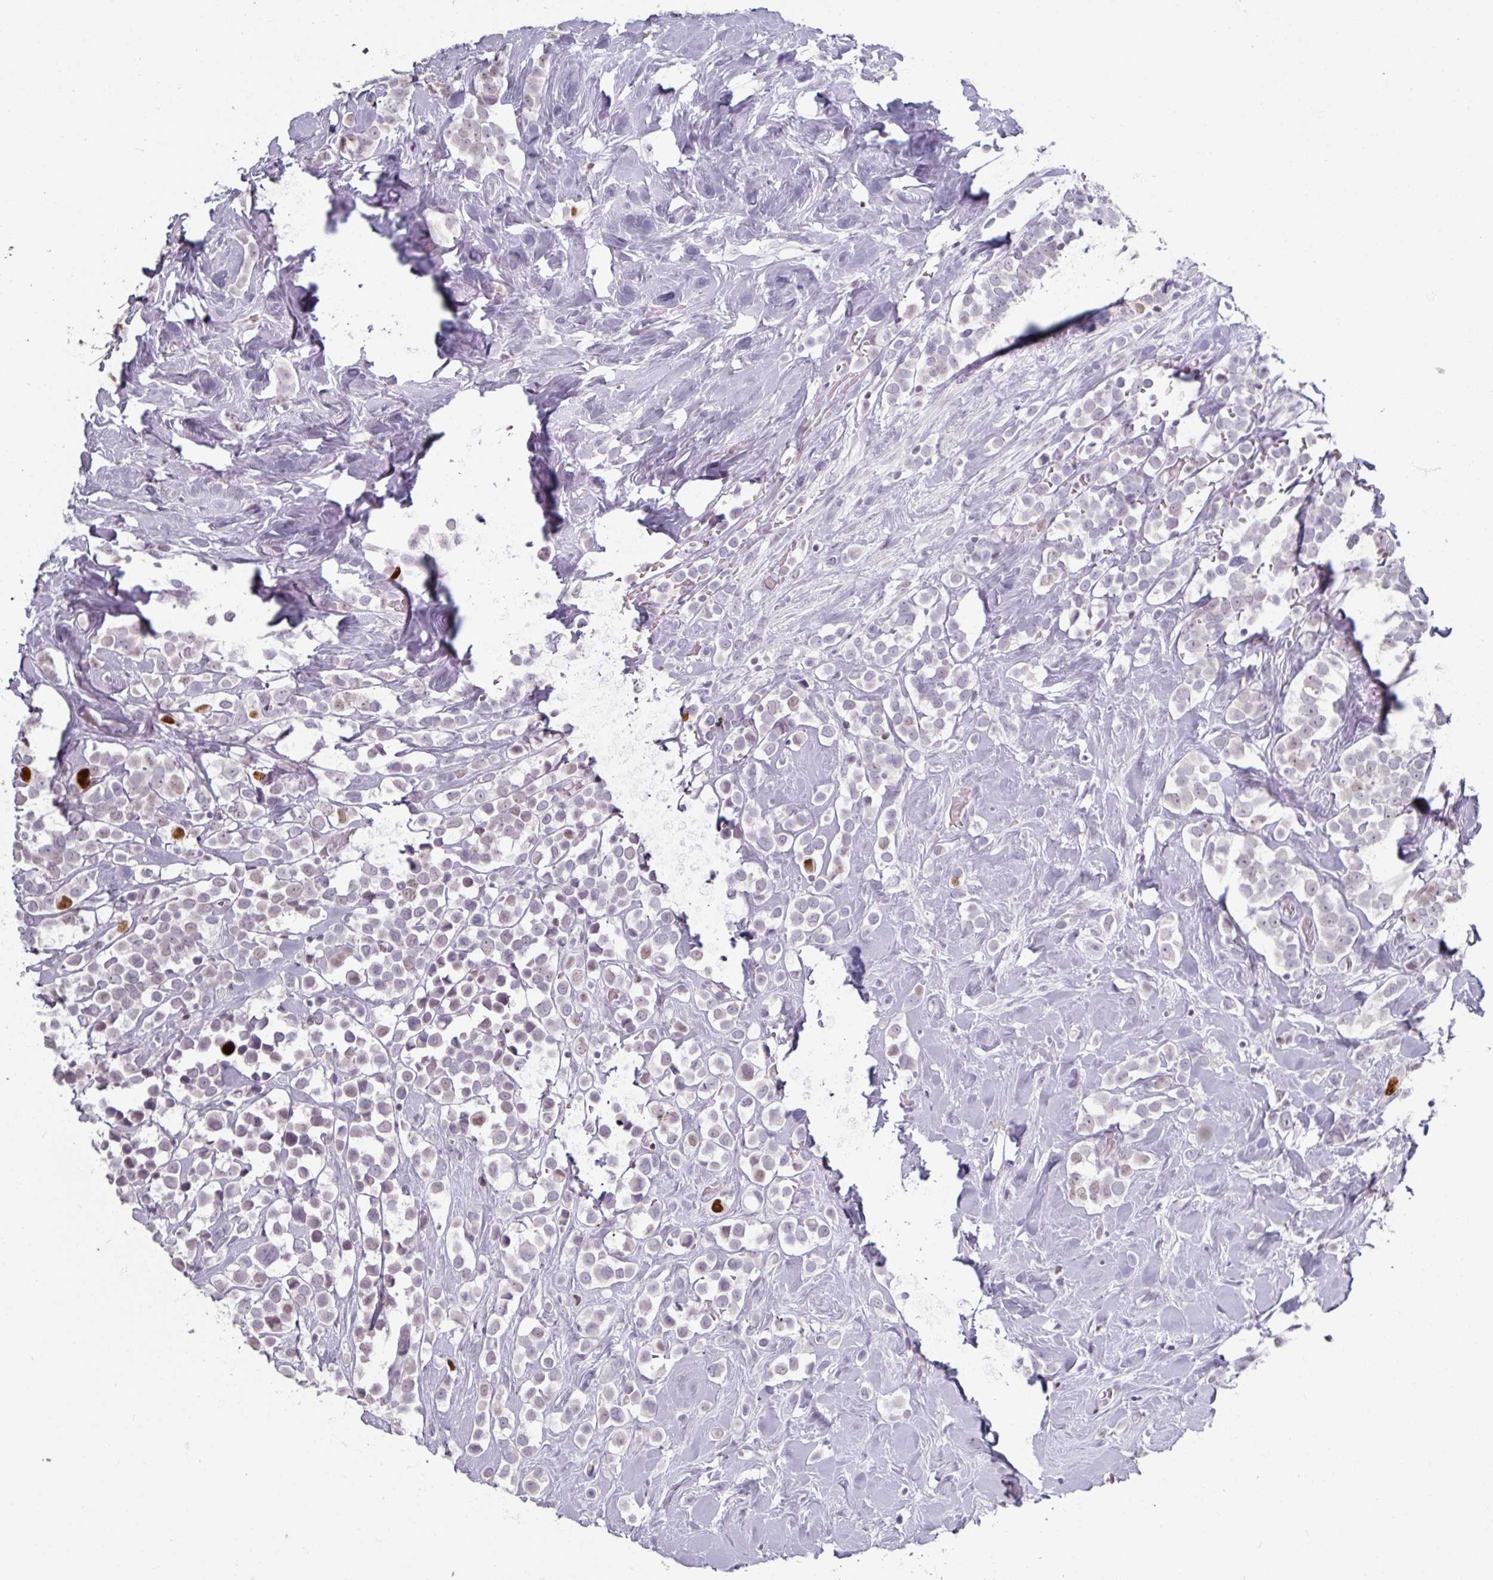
{"staining": {"intensity": "strong", "quantity": "<25%", "location": "nuclear"}, "tissue": "breast cancer", "cell_type": "Tumor cells", "image_type": "cancer", "snomed": [{"axis": "morphology", "description": "Duct carcinoma"}, {"axis": "topography", "description": "Breast"}], "caption": "Strong nuclear expression for a protein is present in about <25% of tumor cells of breast infiltrating ductal carcinoma using IHC.", "gene": "ATAD2", "patient": {"sex": "female", "age": 80}}